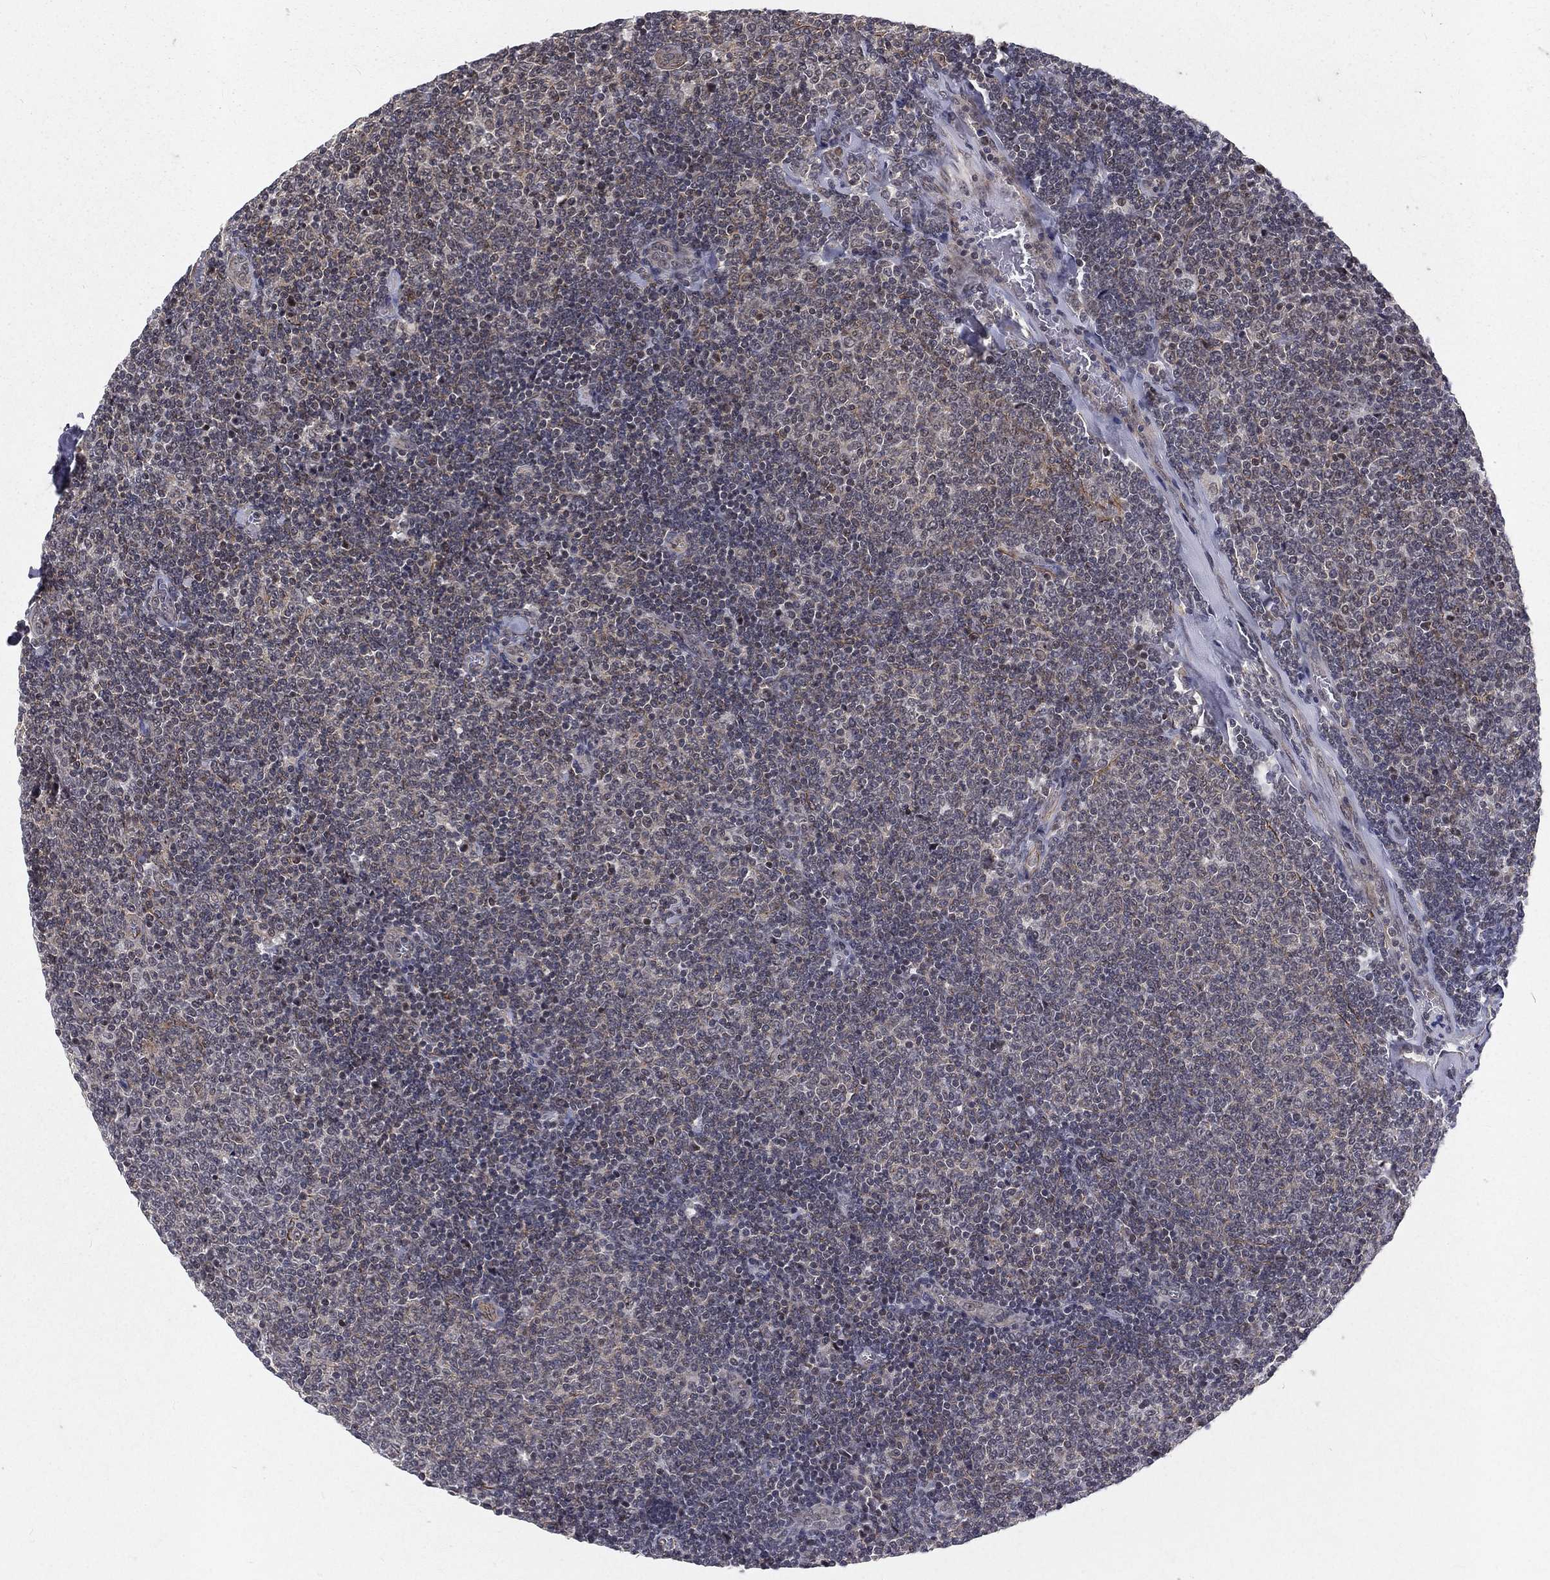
{"staining": {"intensity": "negative", "quantity": "none", "location": "none"}, "tissue": "lymphoma", "cell_type": "Tumor cells", "image_type": "cancer", "snomed": [{"axis": "morphology", "description": "Malignant lymphoma, non-Hodgkin's type, Low grade"}, {"axis": "topography", "description": "Lymph node"}], "caption": "High magnification brightfield microscopy of low-grade malignant lymphoma, non-Hodgkin's type stained with DAB (3,3'-diaminobenzidine) (brown) and counterstained with hematoxylin (blue): tumor cells show no significant positivity. (DAB immunohistochemistry (IHC) visualized using brightfield microscopy, high magnification).", "gene": "MORC2", "patient": {"sex": "male", "age": 52}}